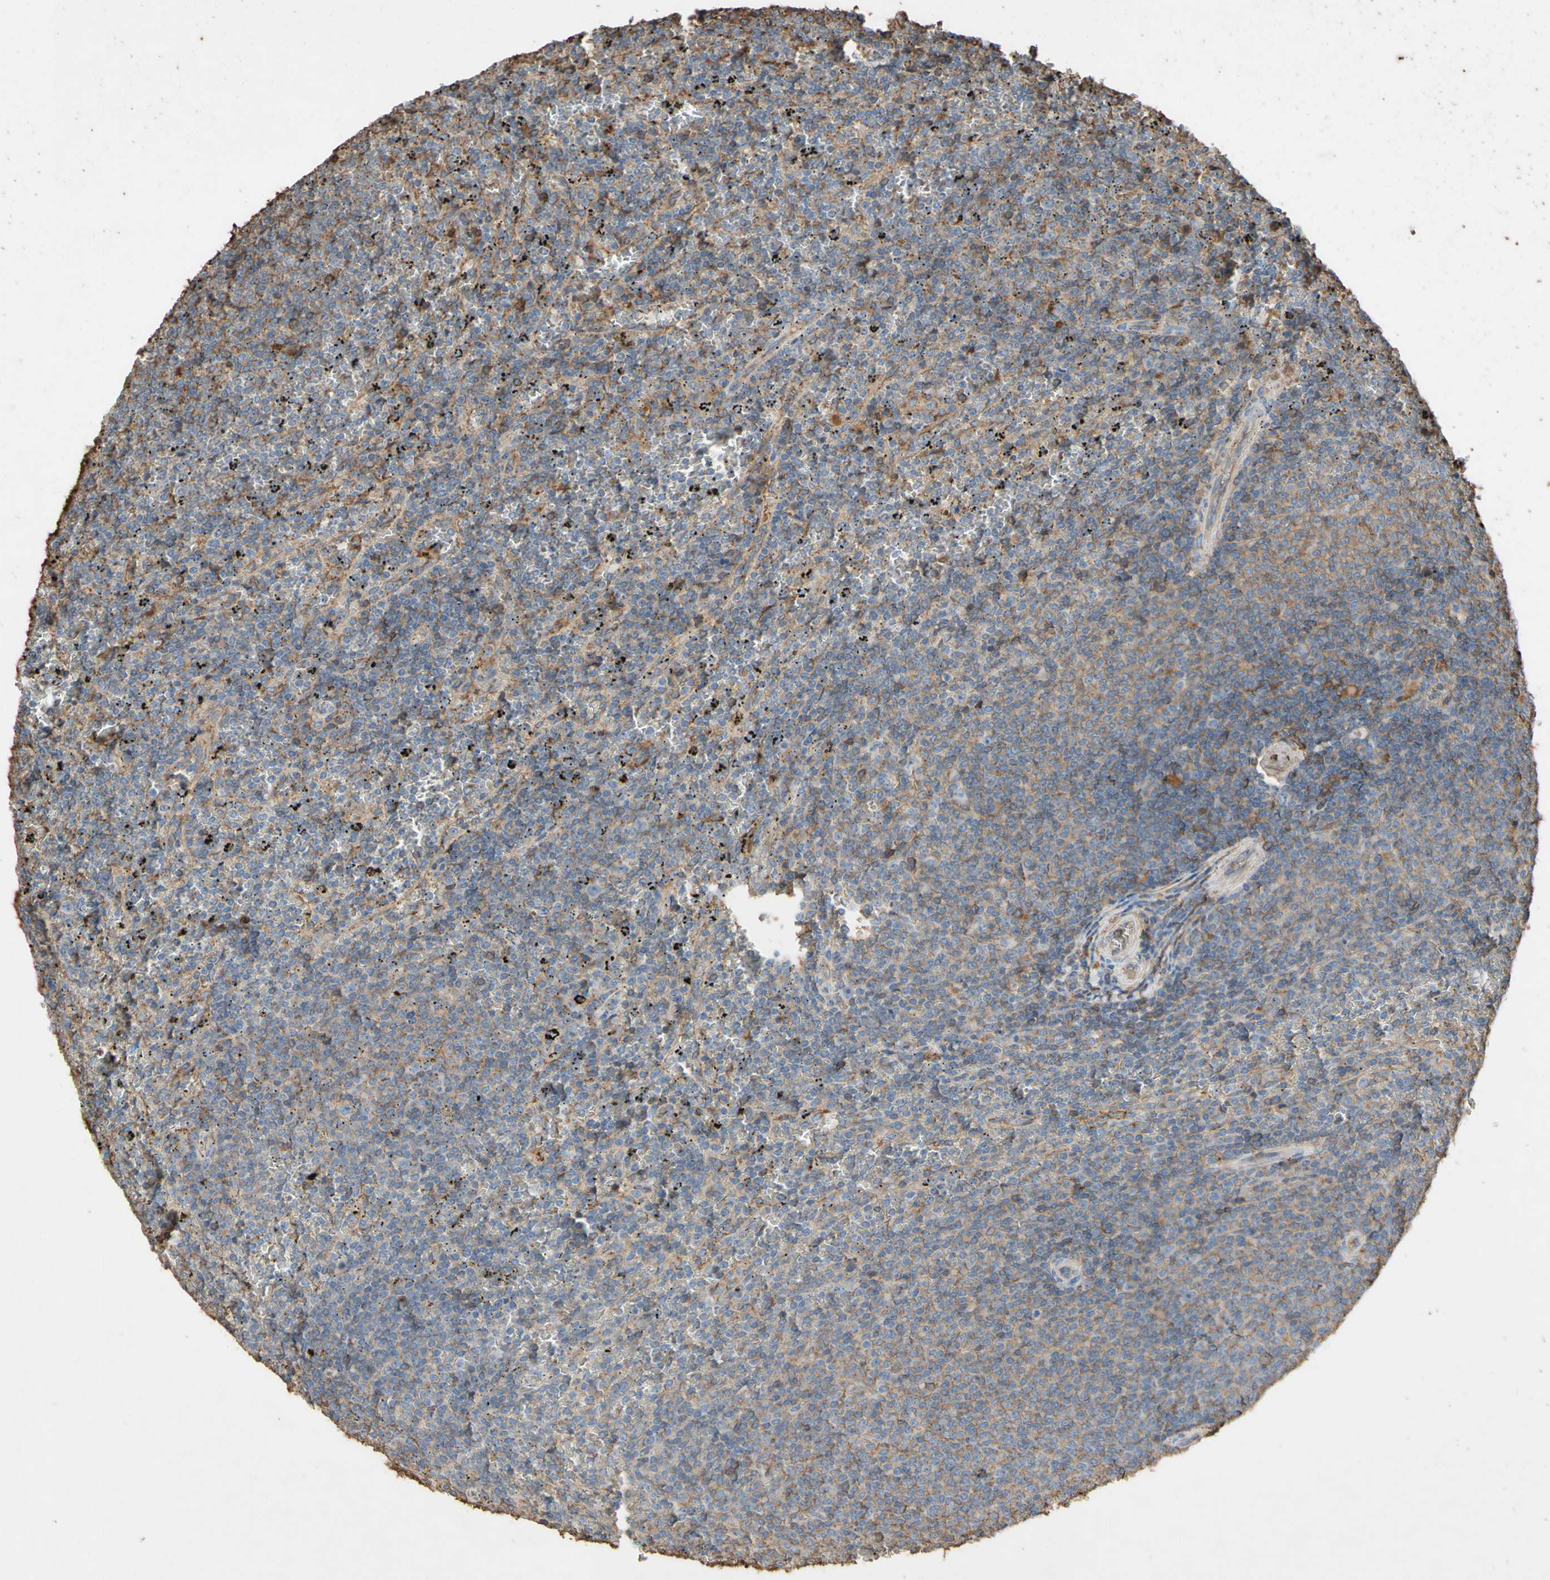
{"staining": {"intensity": "weak", "quantity": "25%-75%", "location": "cytoplasmic/membranous"}, "tissue": "lymphoma", "cell_type": "Tumor cells", "image_type": "cancer", "snomed": [{"axis": "morphology", "description": "Malignant lymphoma, non-Hodgkin's type, Low grade"}, {"axis": "topography", "description": "Spleen"}], "caption": "A brown stain highlights weak cytoplasmic/membranous positivity of a protein in low-grade malignant lymphoma, non-Hodgkin's type tumor cells.", "gene": "PTGDS", "patient": {"sex": "female", "age": 77}}